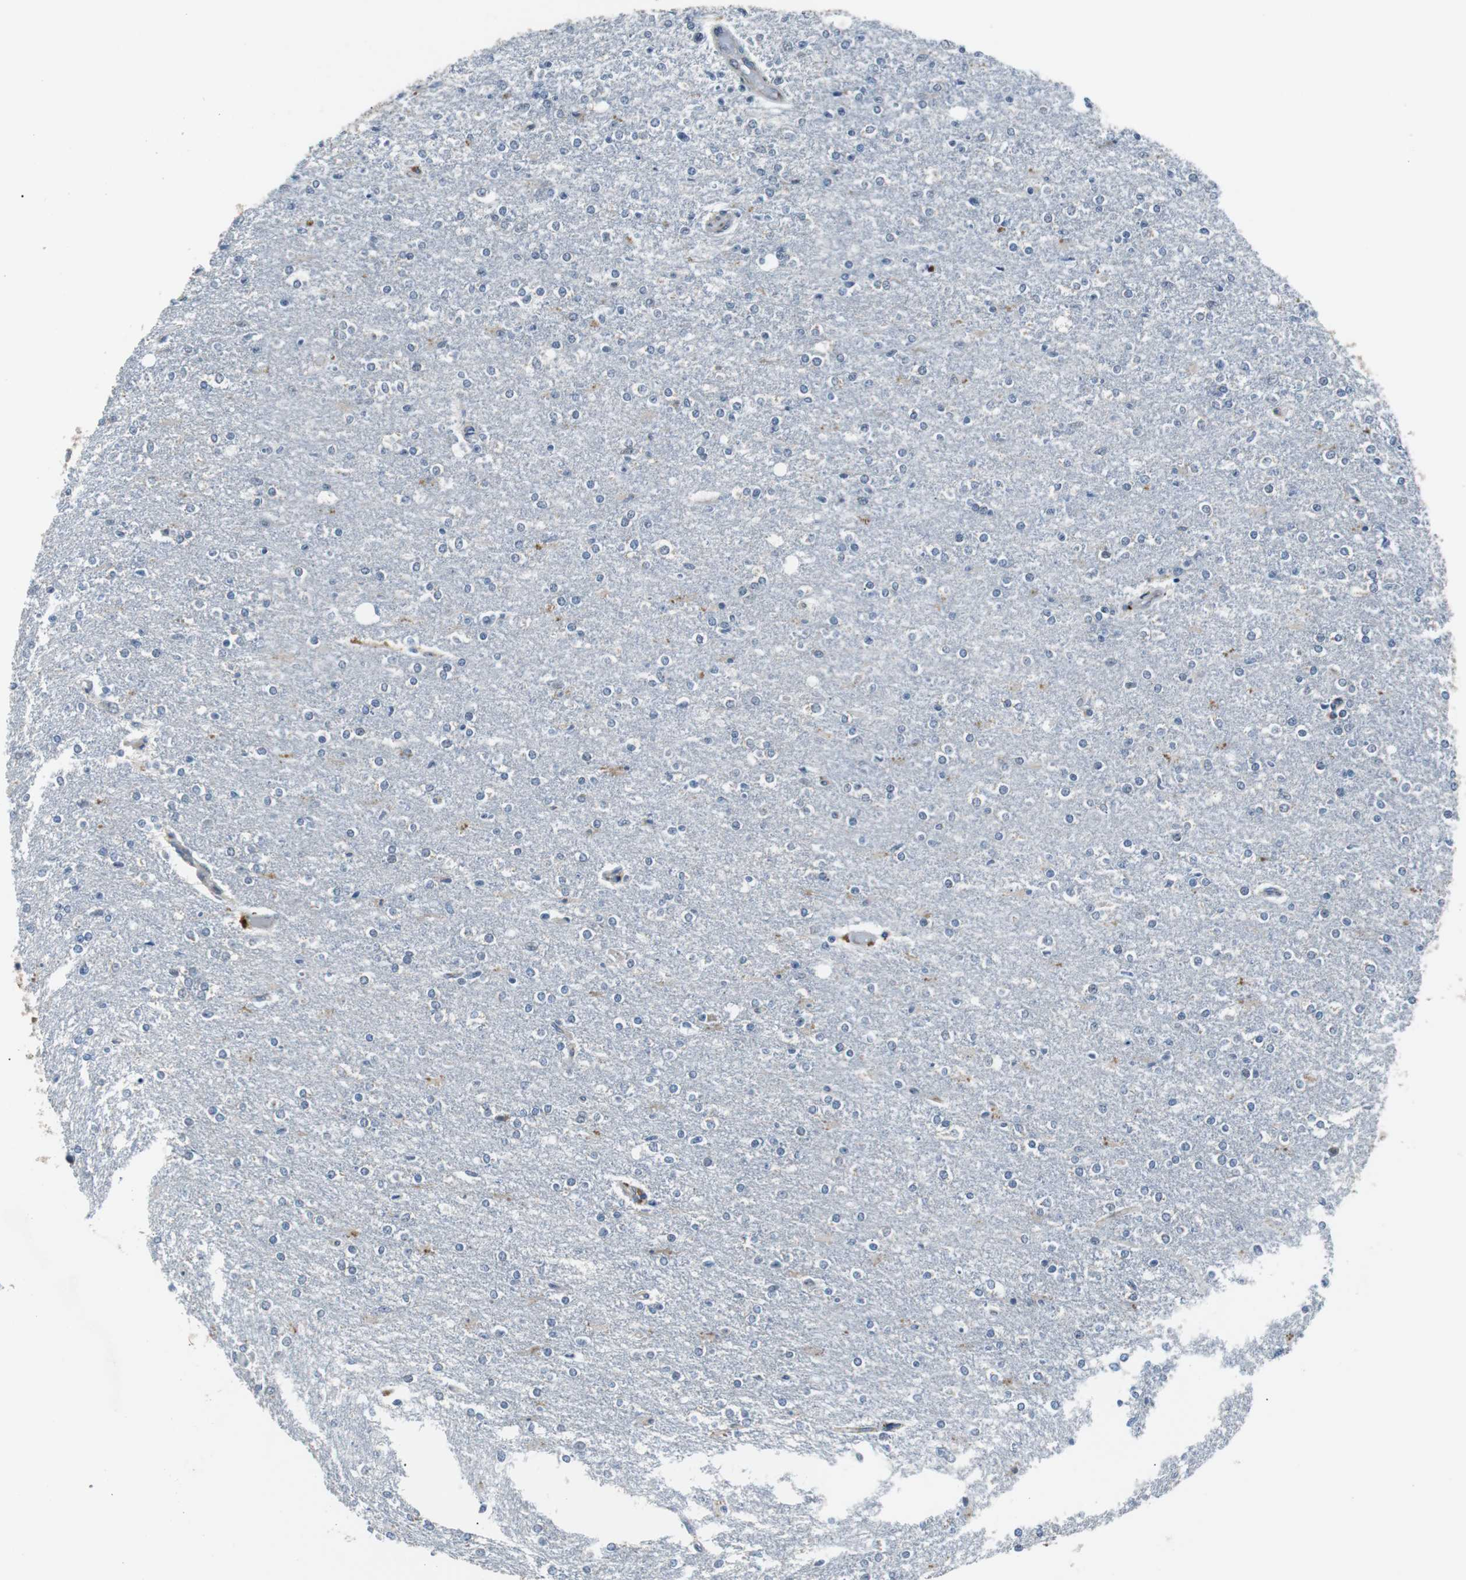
{"staining": {"intensity": "negative", "quantity": "none", "location": "none"}, "tissue": "glioma", "cell_type": "Tumor cells", "image_type": "cancer", "snomed": [{"axis": "morphology", "description": "Glioma, malignant, High grade"}, {"axis": "topography", "description": "Cerebral cortex"}], "caption": "IHC histopathology image of human malignant glioma (high-grade) stained for a protein (brown), which shows no staining in tumor cells.", "gene": "PITRM1", "patient": {"sex": "male", "age": 76}}